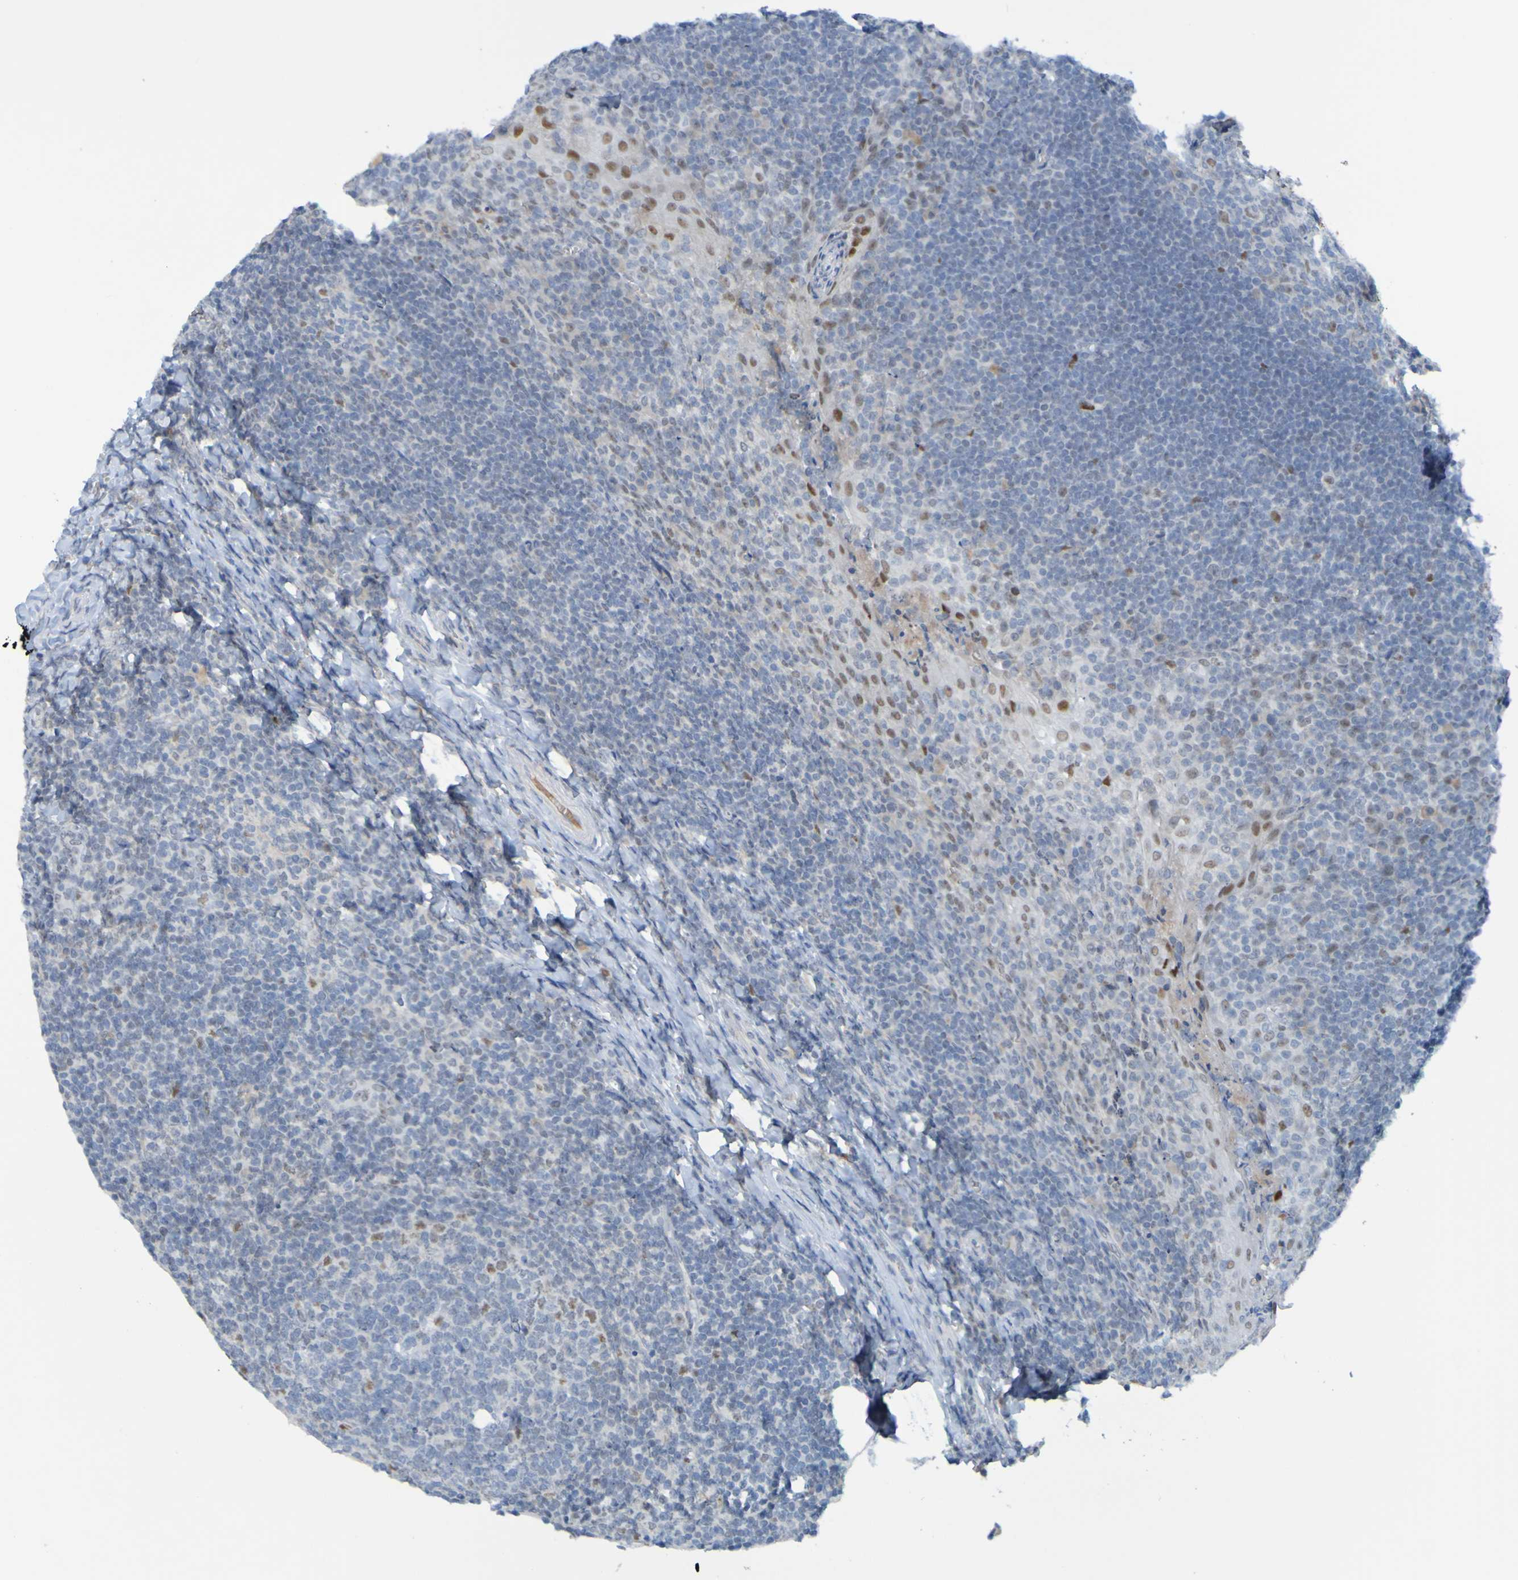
{"staining": {"intensity": "negative", "quantity": "none", "location": "none"}, "tissue": "tonsil", "cell_type": "Germinal center cells", "image_type": "normal", "snomed": [{"axis": "morphology", "description": "Normal tissue, NOS"}, {"axis": "topography", "description": "Tonsil"}], "caption": "A histopathology image of tonsil stained for a protein displays no brown staining in germinal center cells. Nuclei are stained in blue.", "gene": "USP36", "patient": {"sex": "male", "age": 37}}